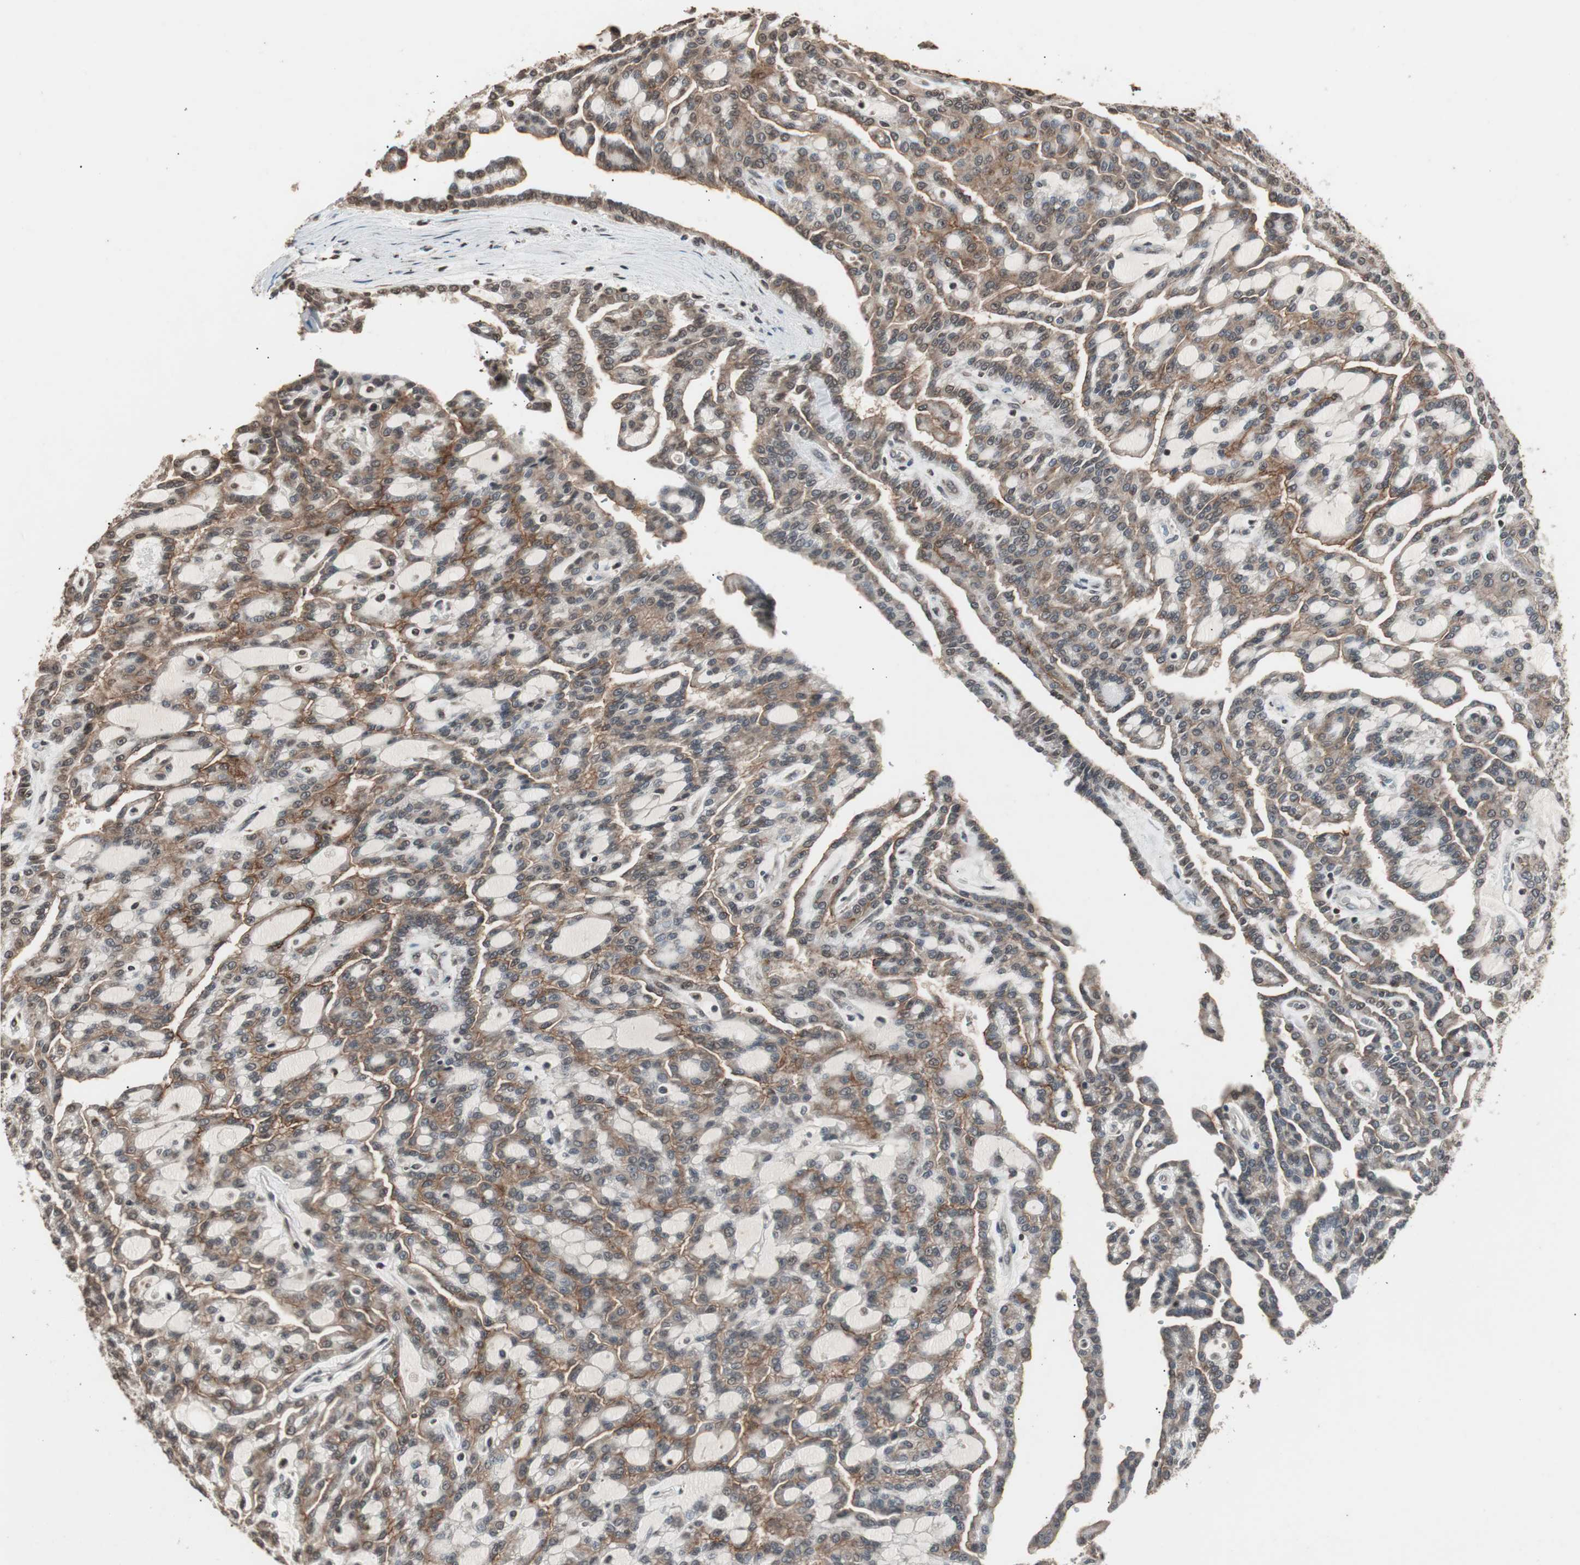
{"staining": {"intensity": "weak", "quantity": ">75%", "location": "cytoplasmic/membranous"}, "tissue": "renal cancer", "cell_type": "Tumor cells", "image_type": "cancer", "snomed": [{"axis": "morphology", "description": "Adenocarcinoma, NOS"}, {"axis": "topography", "description": "Kidney"}], "caption": "An immunohistochemistry photomicrograph of tumor tissue is shown. Protein staining in brown shows weak cytoplasmic/membranous positivity in adenocarcinoma (renal) within tumor cells. Ihc stains the protein in brown and the nuclei are stained blue.", "gene": "ZFC3H1", "patient": {"sex": "male", "age": 63}}